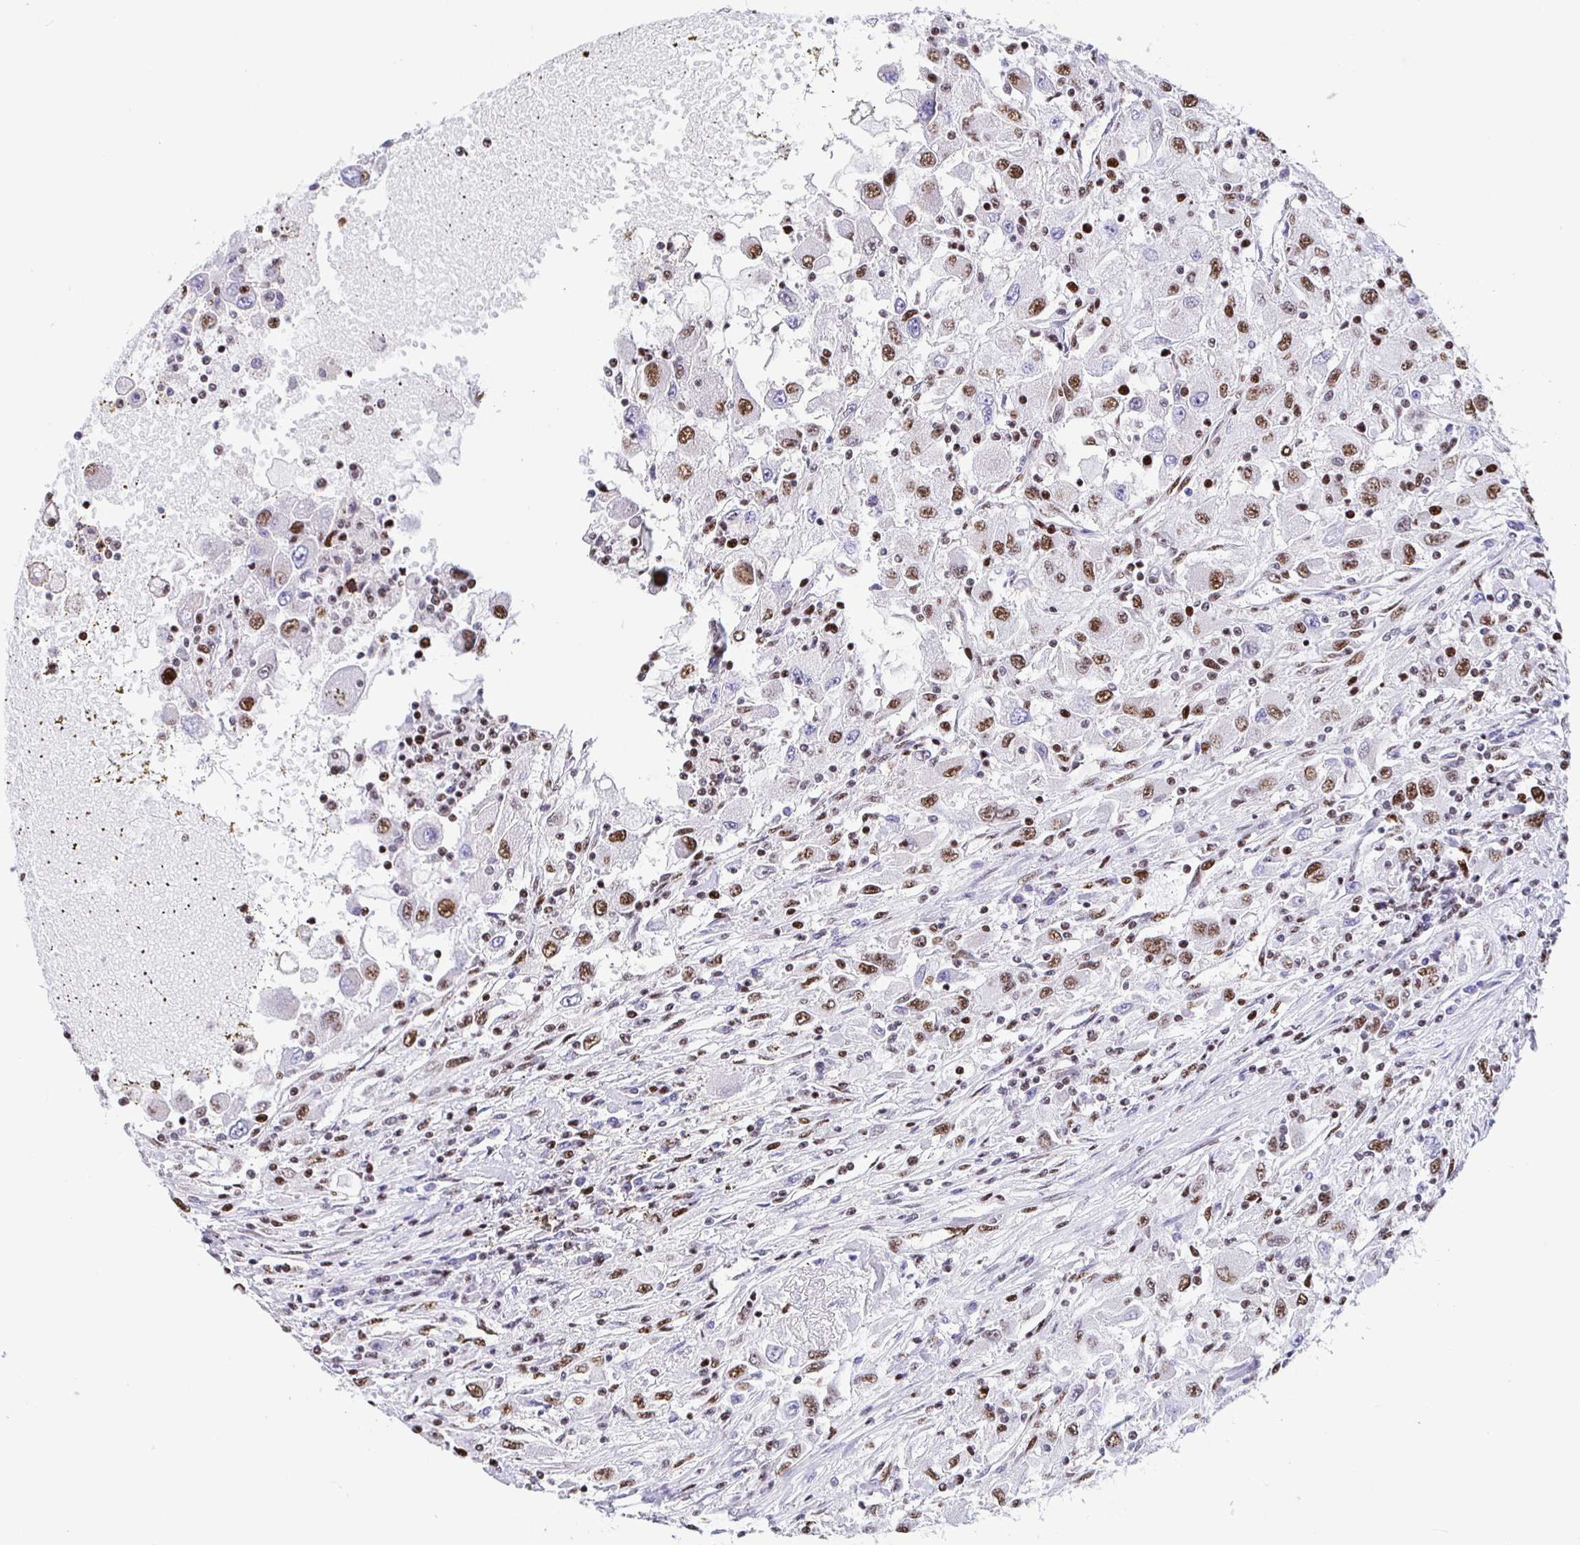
{"staining": {"intensity": "moderate", "quantity": "25%-75%", "location": "nuclear"}, "tissue": "renal cancer", "cell_type": "Tumor cells", "image_type": "cancer", "snomed": [{"axis": "morphology", "description": "Adenocarcinoma, NOS"}, {"axis": "topography", "description": "Kidney"}], "caption": "Renal adenocarcinoma stained with DAB (3,3'-diaminobenzidine) immunohistochemistry (IHC) exhibits medium levels of moderate nuclear staining in about 25%-75% of tumor cells. (DAB (3,3'-diaminobenzidine) IHC with brightfield microscopy, high magnification).", "gene": "SETD5", "patient": {"sex": "female", "age": 67}}